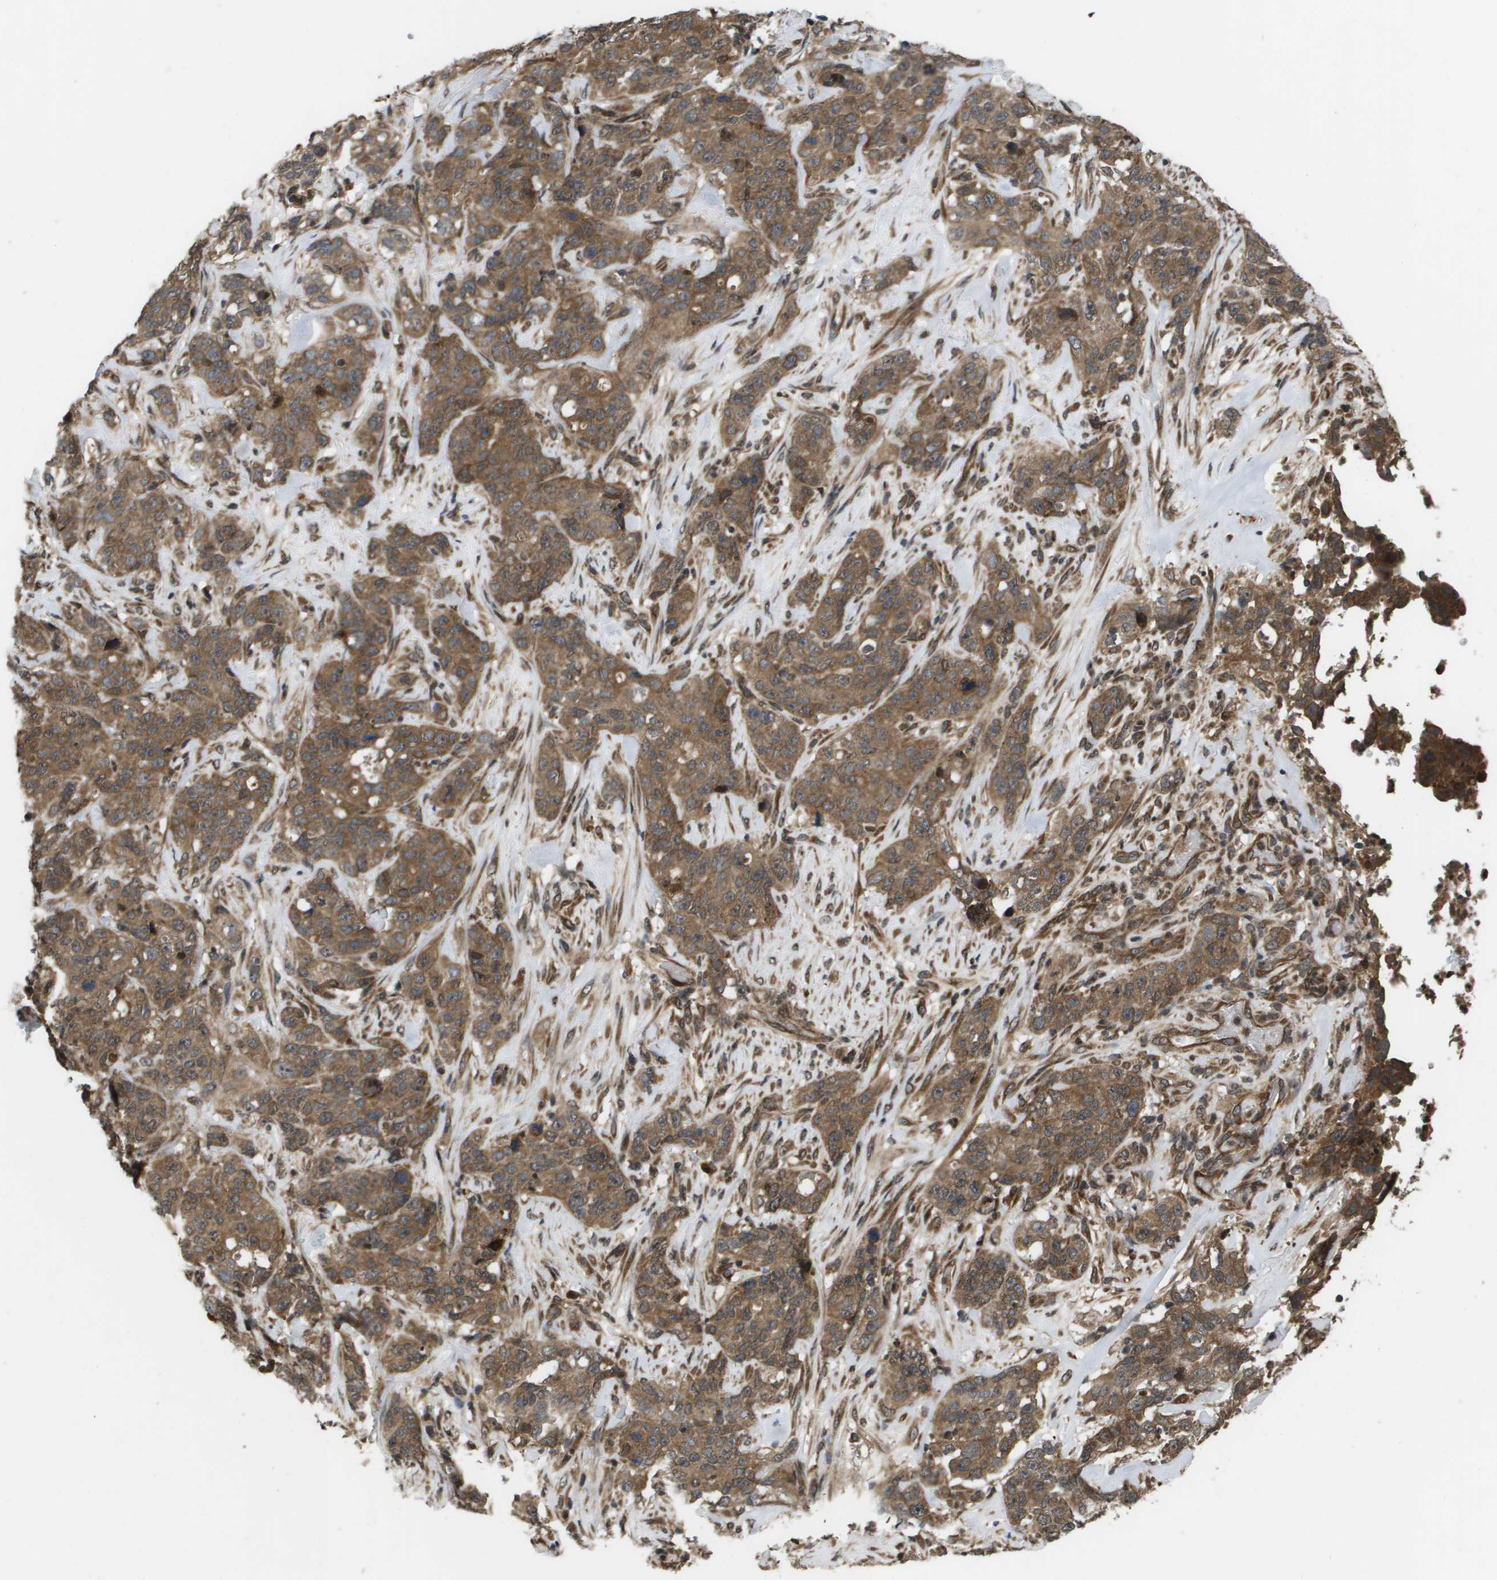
{"staining": {"intensity": "moderate", "quantity": ">75%", "location": "cytoplasmic/membranous"}, "tissue": "stomach cancer", "cell_type": "Tumor cells", "image_type": "cancer", "snomed": [{"axis": "morphology", "description": "Adenocarcinoma, NOS"}, {"axis": "topography", "description": "Stomach"}], "caption": "Stomach adenocarcinoma stained with a brown dye shows moderate cytoplasmic/membranous positive positivity in approximately >75% of tumor cells.", "gene": "SPTLC1", "patient": {"sex": "male", "age": 48}}